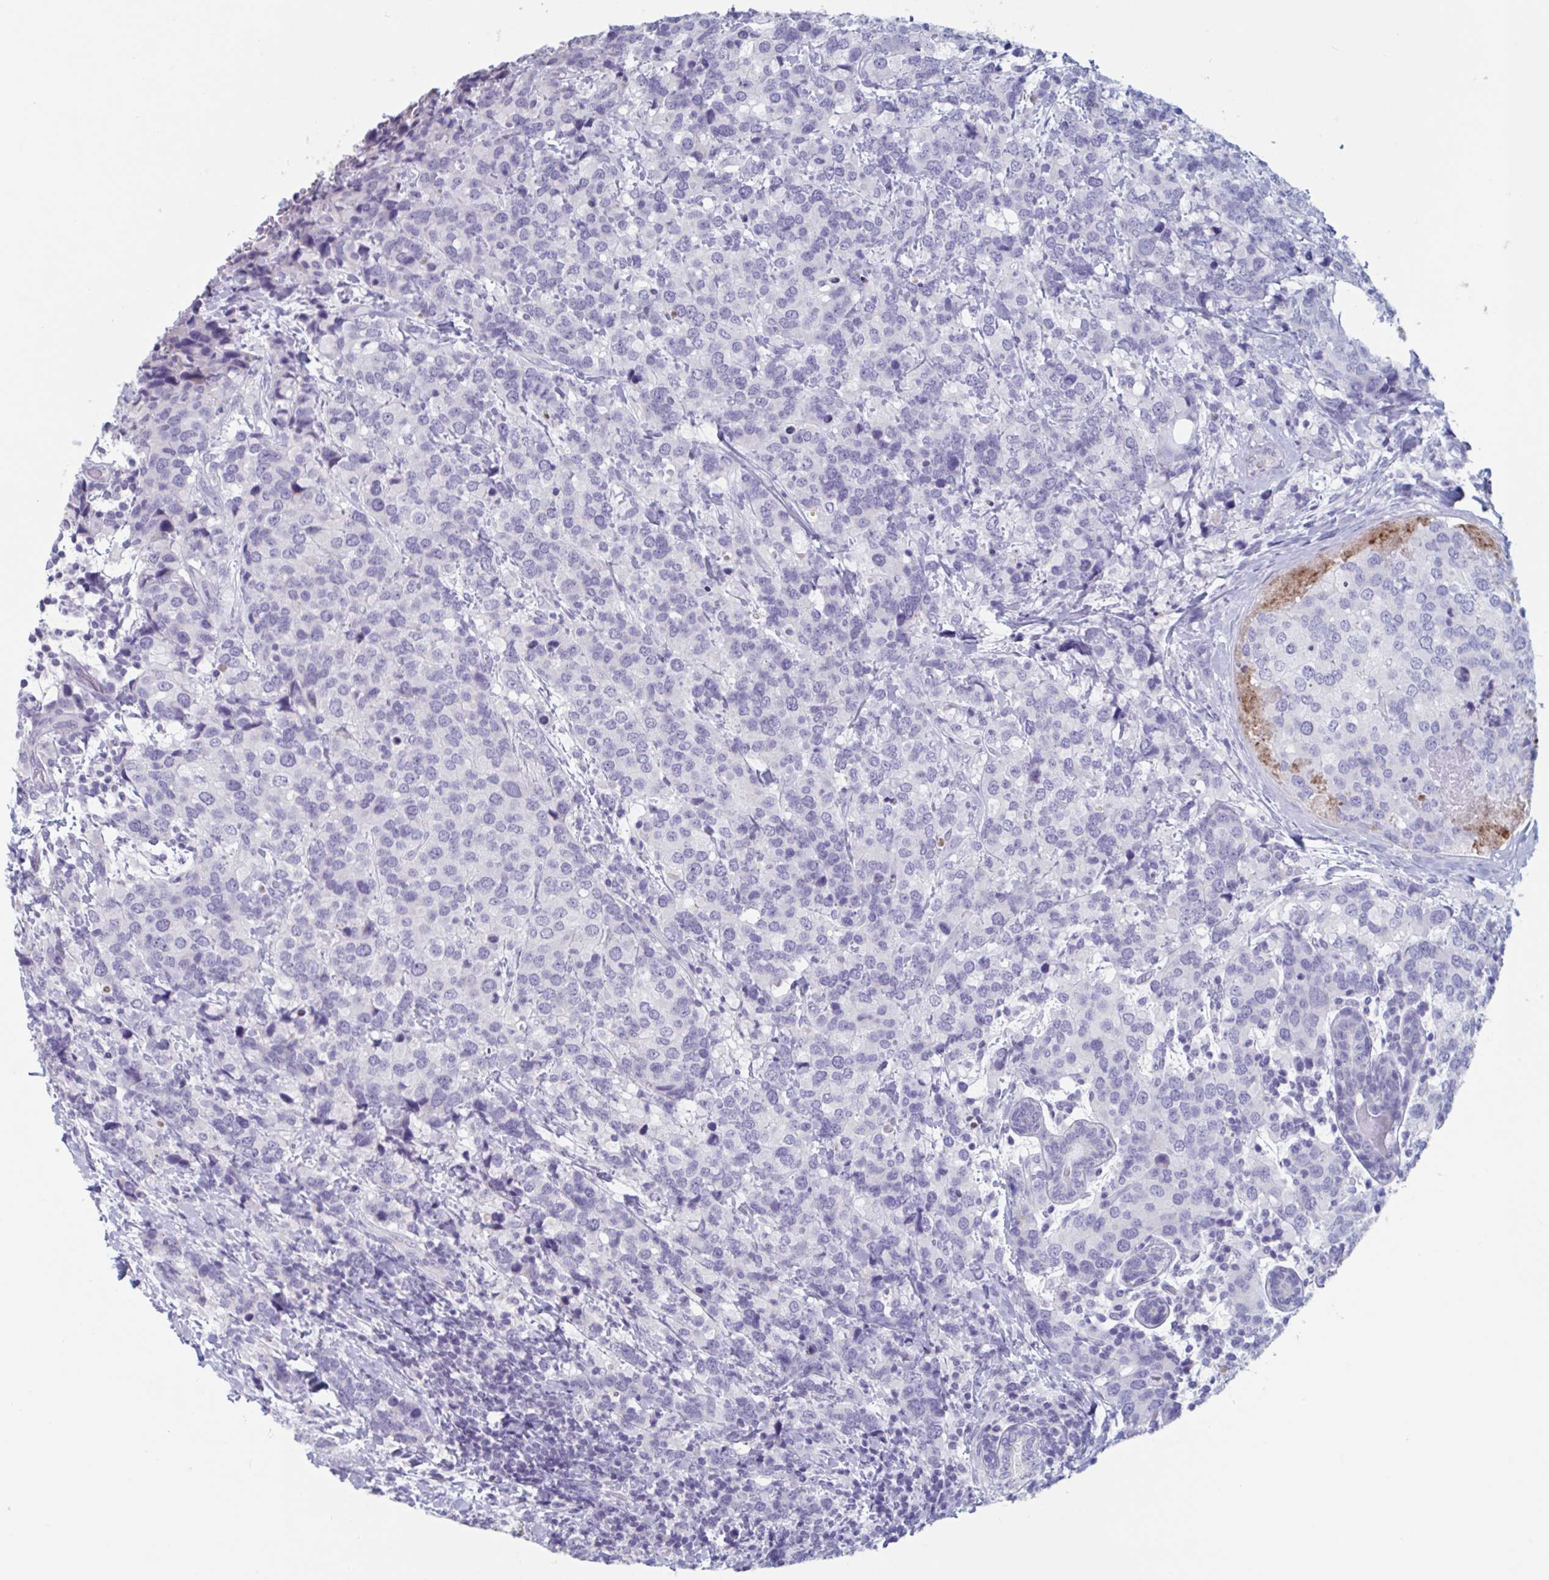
{"staining": {"intensity": "negative", "quantity": "none", "location": "none"}, "tissue": "breast cancer", "cell_type": "Tumor cells", "image_type": "cancer", "snomed": [{"axis": "morphology", "description": "Lobular carcinoma"}, {"axis": "topography", "description": "Breast"}], "caption": "Immunohistochemical staining of human breast lobular carcinoma exhibits no significant staining in tumor cells.", "gene": "NDUFC2", "patient": {"sex": "female", "age": 59}}